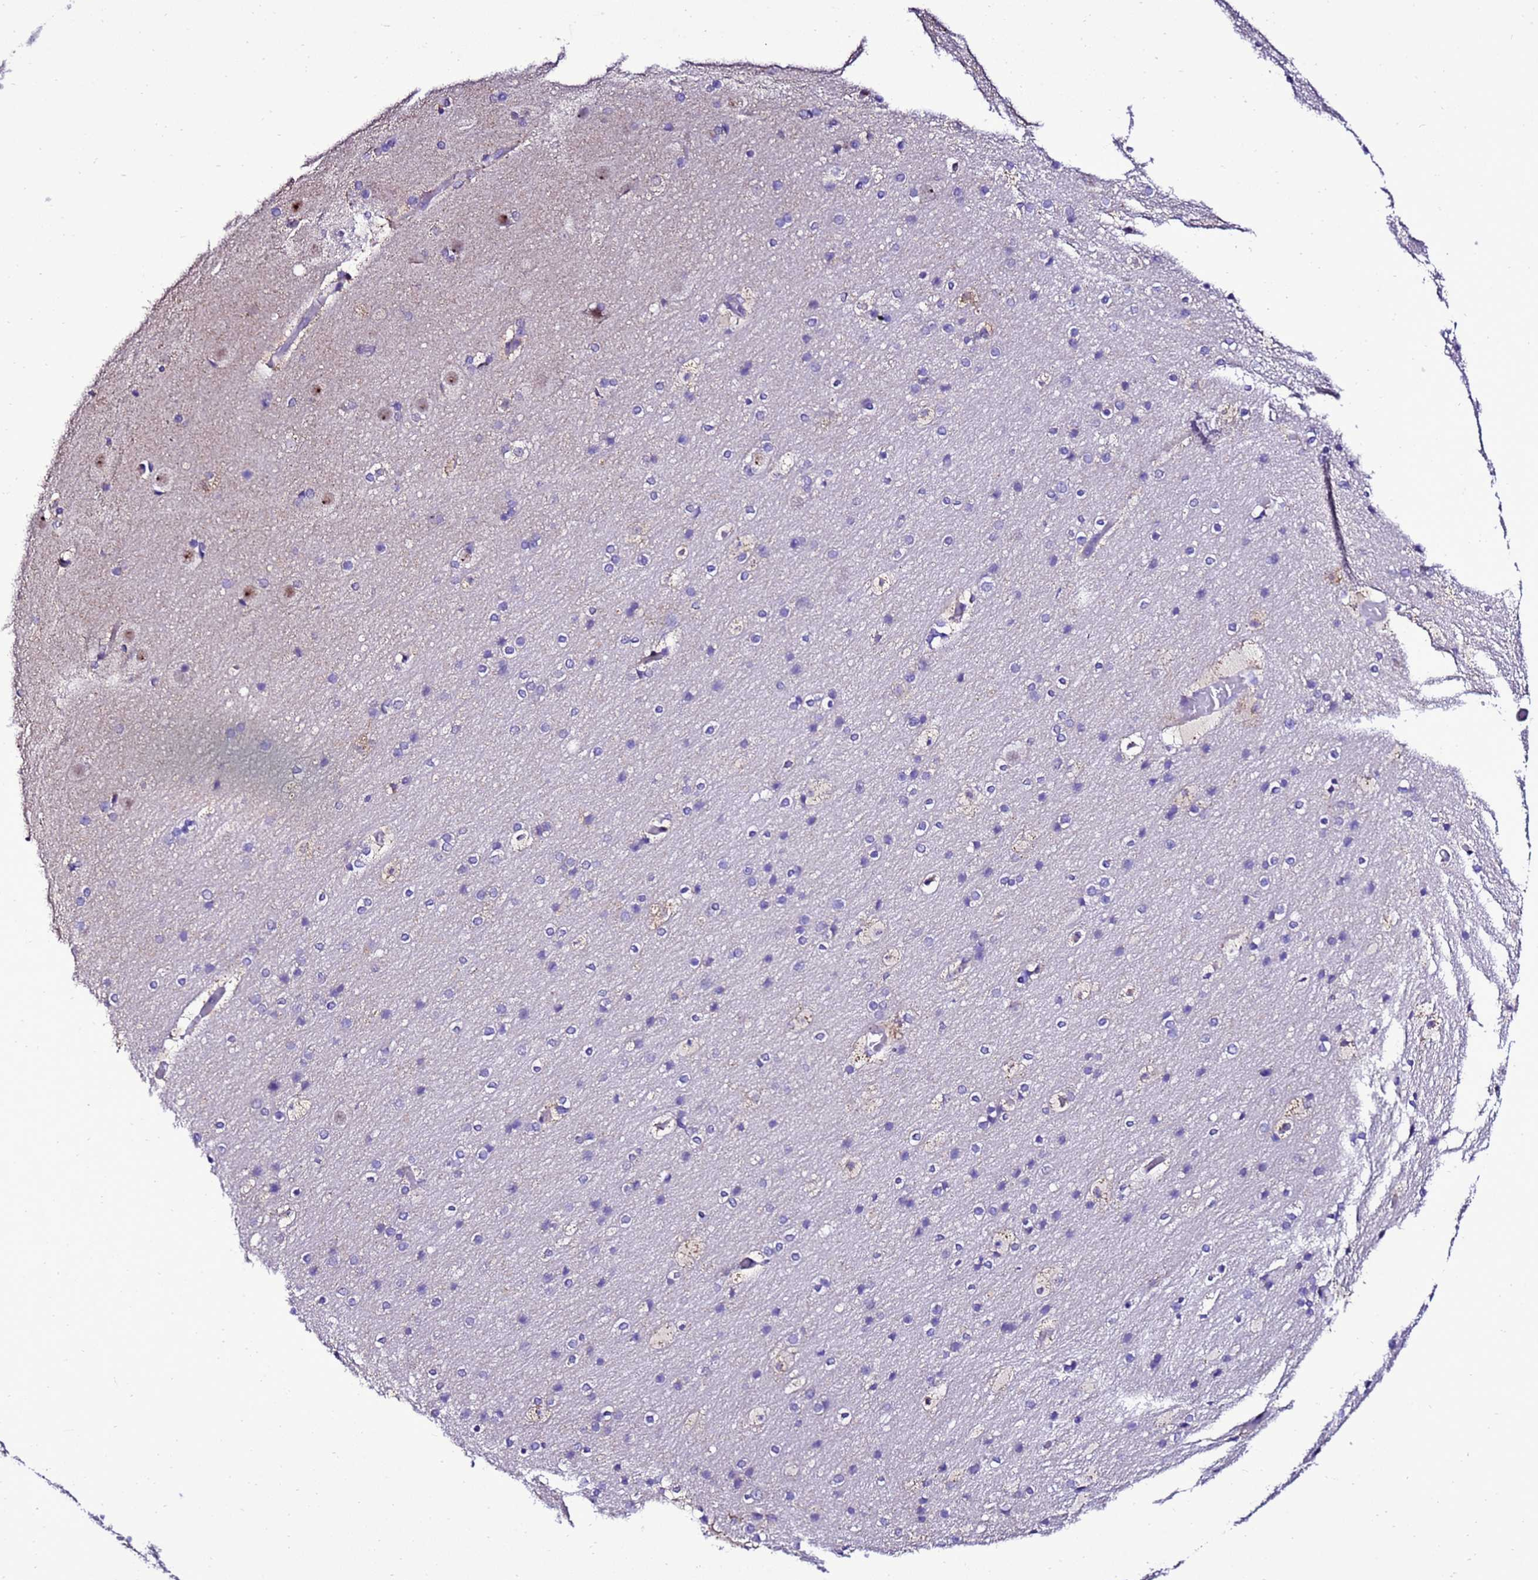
{"staining": {"intensity": "negative", "quantity": "none", "location": "none"}, "tissue": "cerebral cortex", "cell_type": "Endothelial cells", "image_type": "normal", "snomed": [{"axis": "morphology", "description": "Normal tissue, NOS"}, {"axis": "topography", "description": "Cerebral cortex"}], "caption": "DAB immunohistochemical staining of normal human cerebral cortex demonstrates no significant positivity in endothelial cells. The staining is performed using DAB (3,3'-diaminobenzidine) brown chromogen with nuclei counter-stained in using hematoxylin.", "gene": "DPH6", "patient": {"sex": "male", "age": 57}}